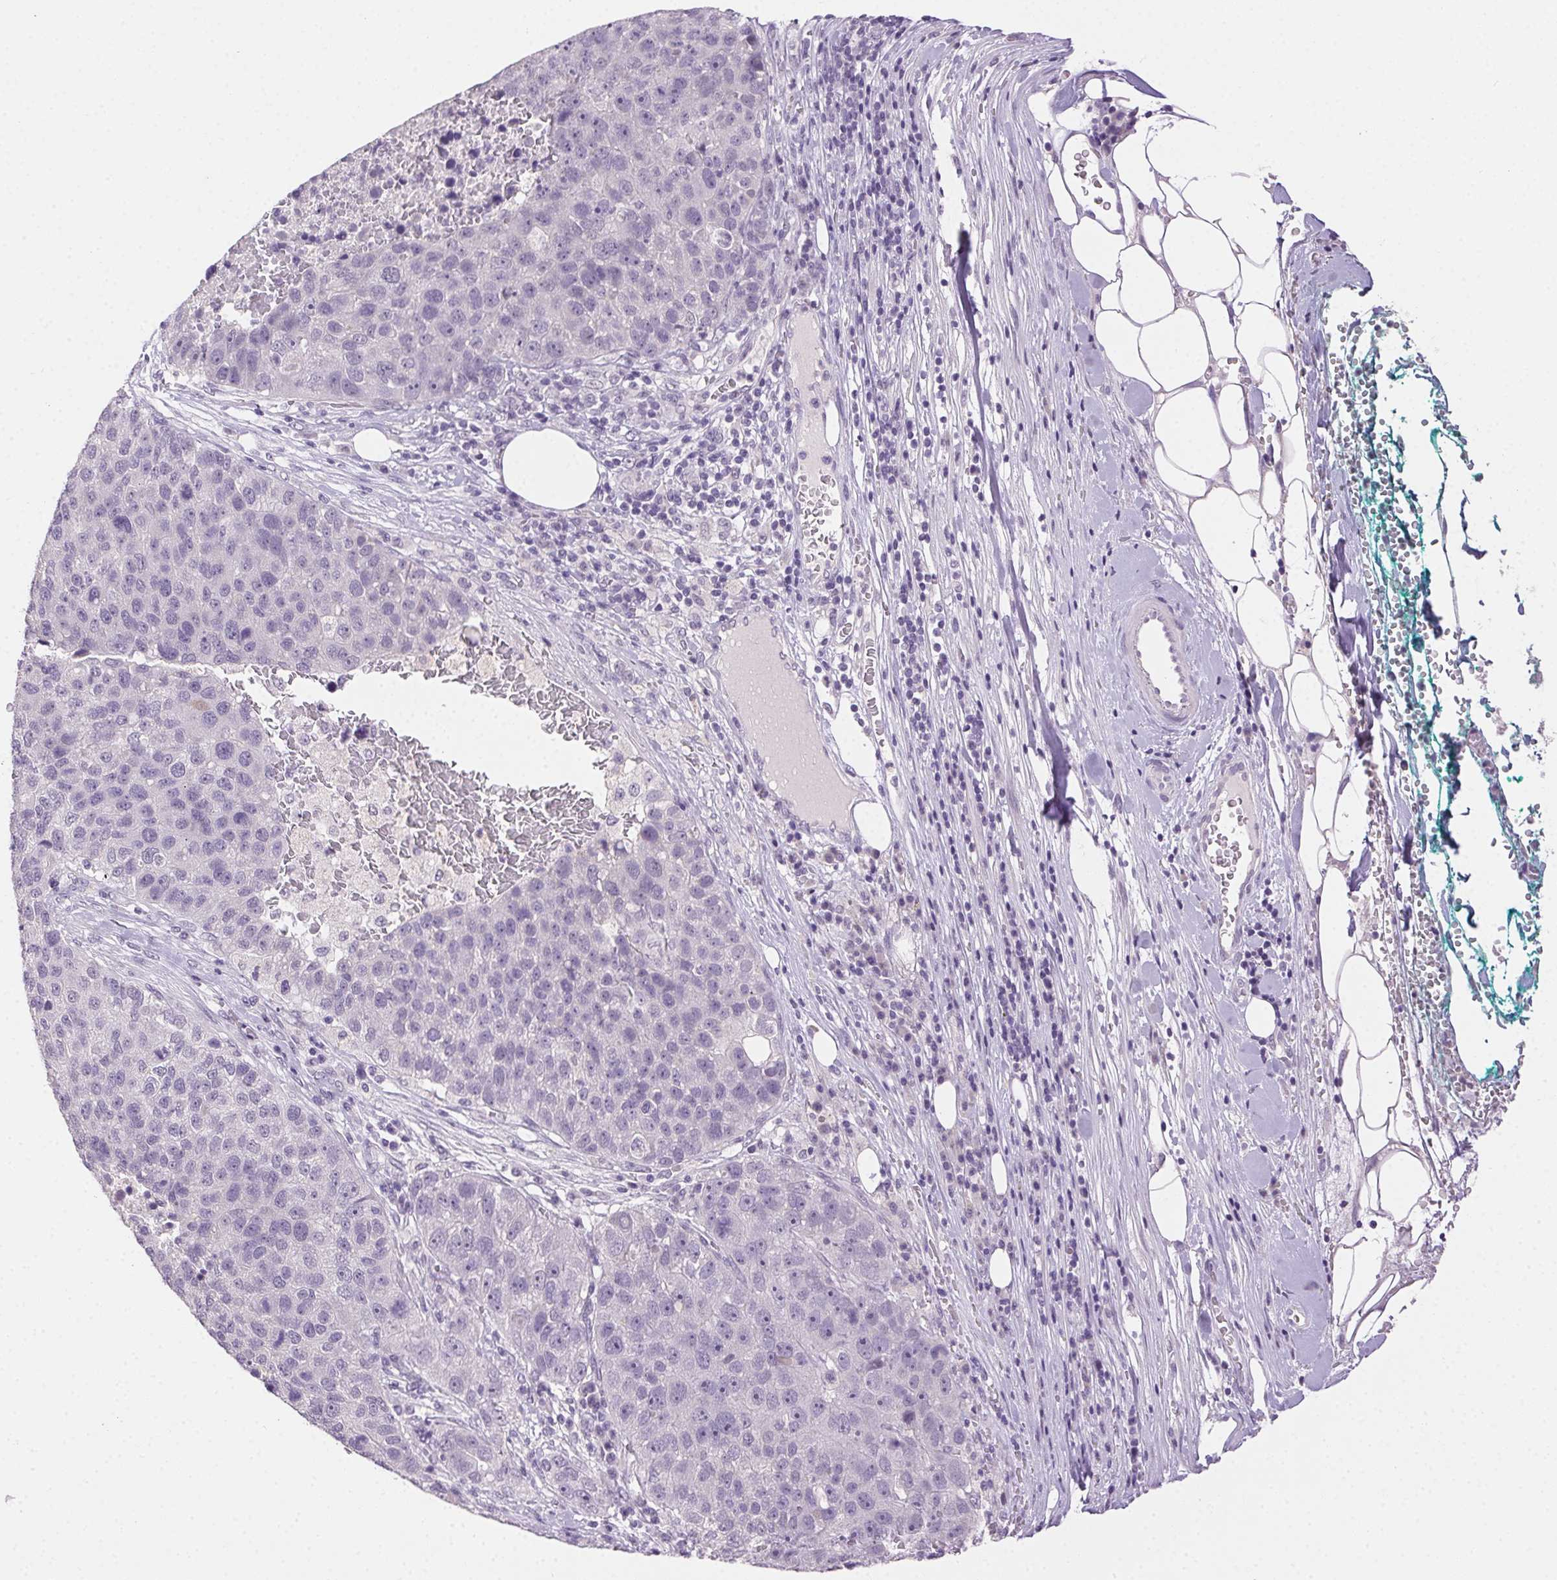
{"staining": {"intensity": "negative", "quantity": "none", "location": "none"}, "tissue": "pancreatic cancer", "cell_type": "Tumor cells", "image_type": "cancer", "snomed": [{"axis": "morphology", "description": "Adenocarcinoma, NOS"}, {"axis": "topography", "description": "Pancreas"}], "caption": "Human pancreatic adenocarcinoma stained for a protein using immunohistochemistry (IHC) shows no positivity in tumor cells.", "gene": "CLDN10", "patient": {"sex": "female", "age": 61}}